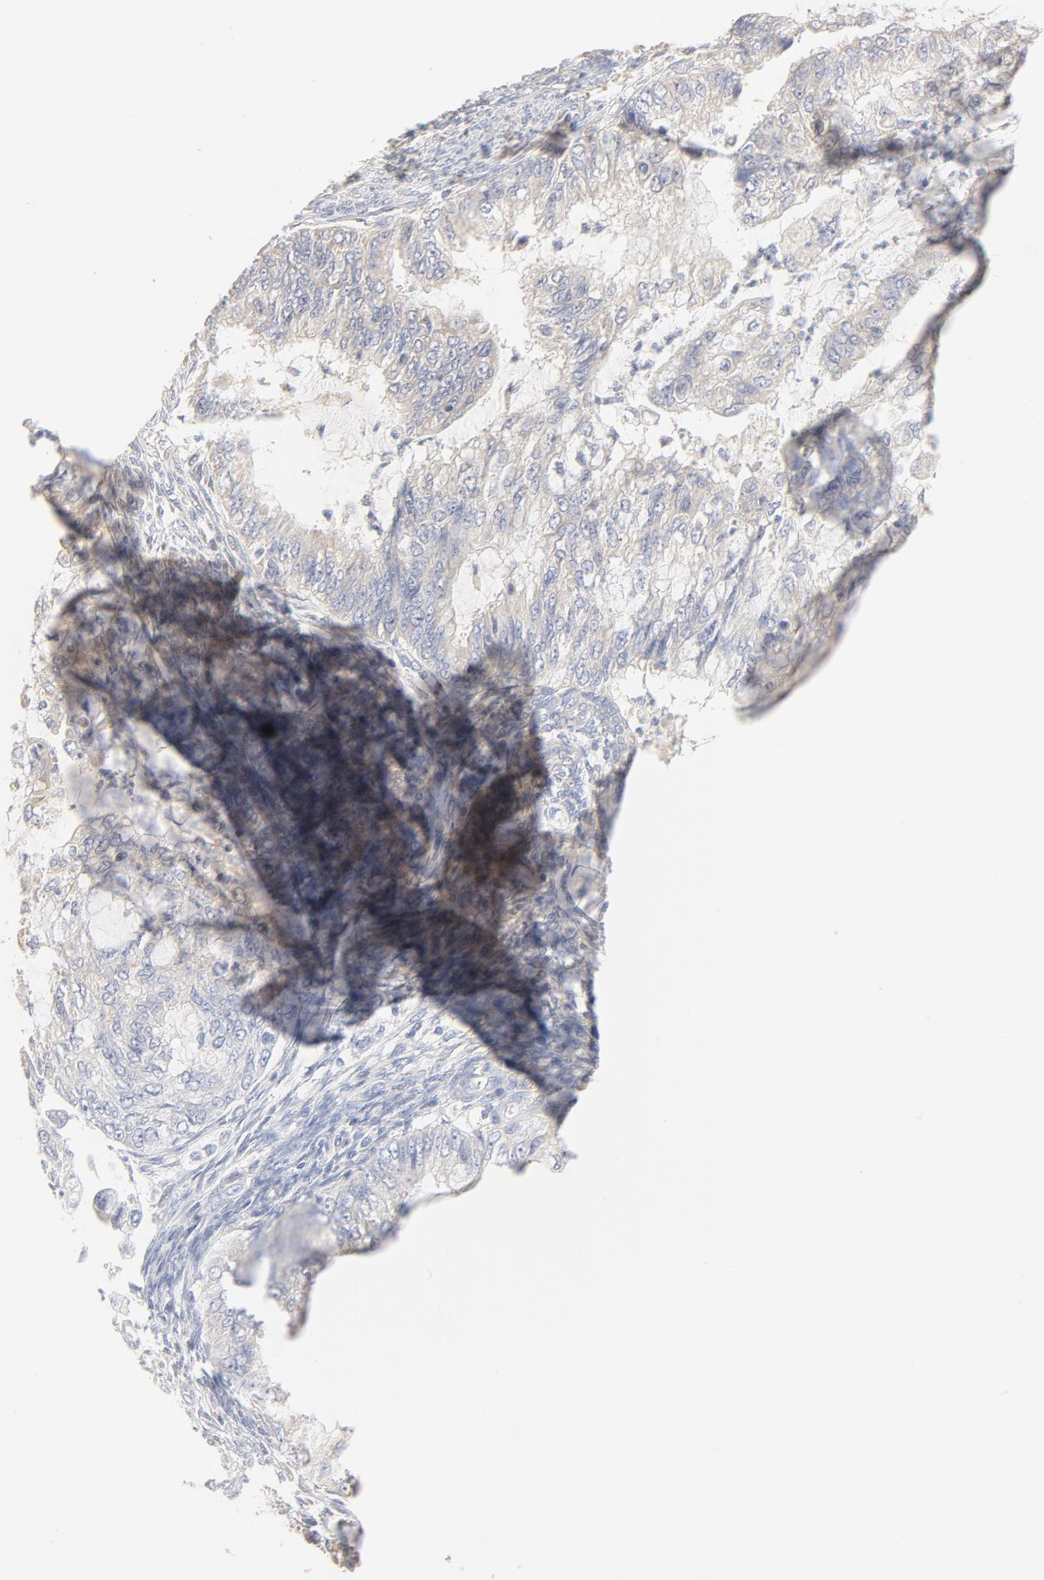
{"staining": {"intensity": "negative", "quantity": "none", "location": "none"}, "tissue": "endometrial cancer", "cell_type": "Tumor cells", "image_type": "cancer", "snomed": [{"axis": "morphology", "description": "Adenocarcinoma, NOS"}, {"axis": "topography", "description": "Endometrium"}], "caption": "Immunohistochemistry histopathology image of adenocarcinoma (endometrial) stained for a protein (brown), which reveals no staining in tumor cells. (DAB immunohistochemistry visualized using brightfield microscopy, high magnification).", "gene": "FCGBP", "patient": {"sex": "female", "age": 75}}